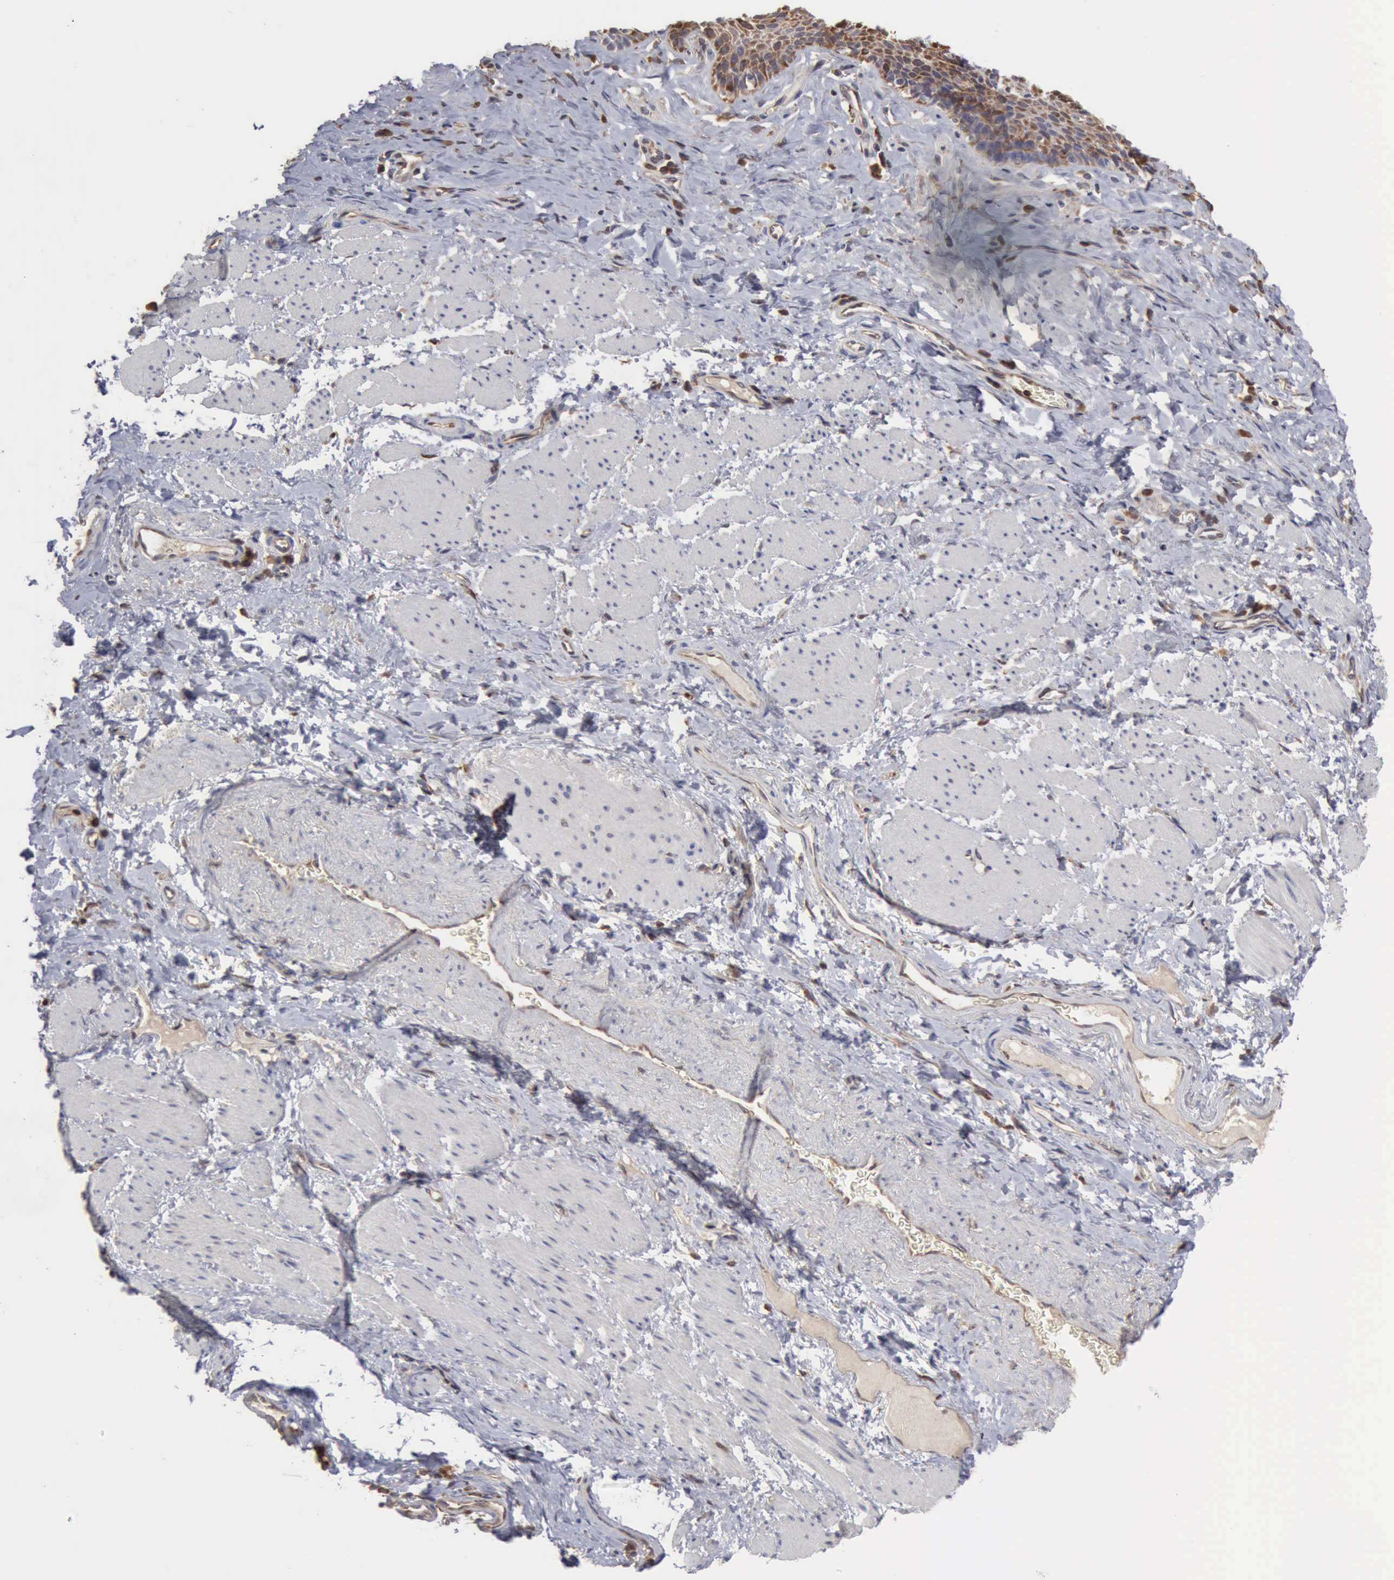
{"staining": {"intensity": "weak", "quantity": "<25%", "location": "cytoplasmic/membranous"}, "tissue": "esophagus", "cell_type": "Squamous epithelial cells", "image_type": "normal", "snomed": [{"axis": "morphology", "description": "Normal tissue, NOS"}, {"axis": "topography", "description": "Esophagus"}], "caption": "Squamous epithelial cells show no significant staining in unremarkable esophagus. Nuclei are stained in blue.", "gene": "APOL2", "patient": {"sex": "female", "age": 61}}